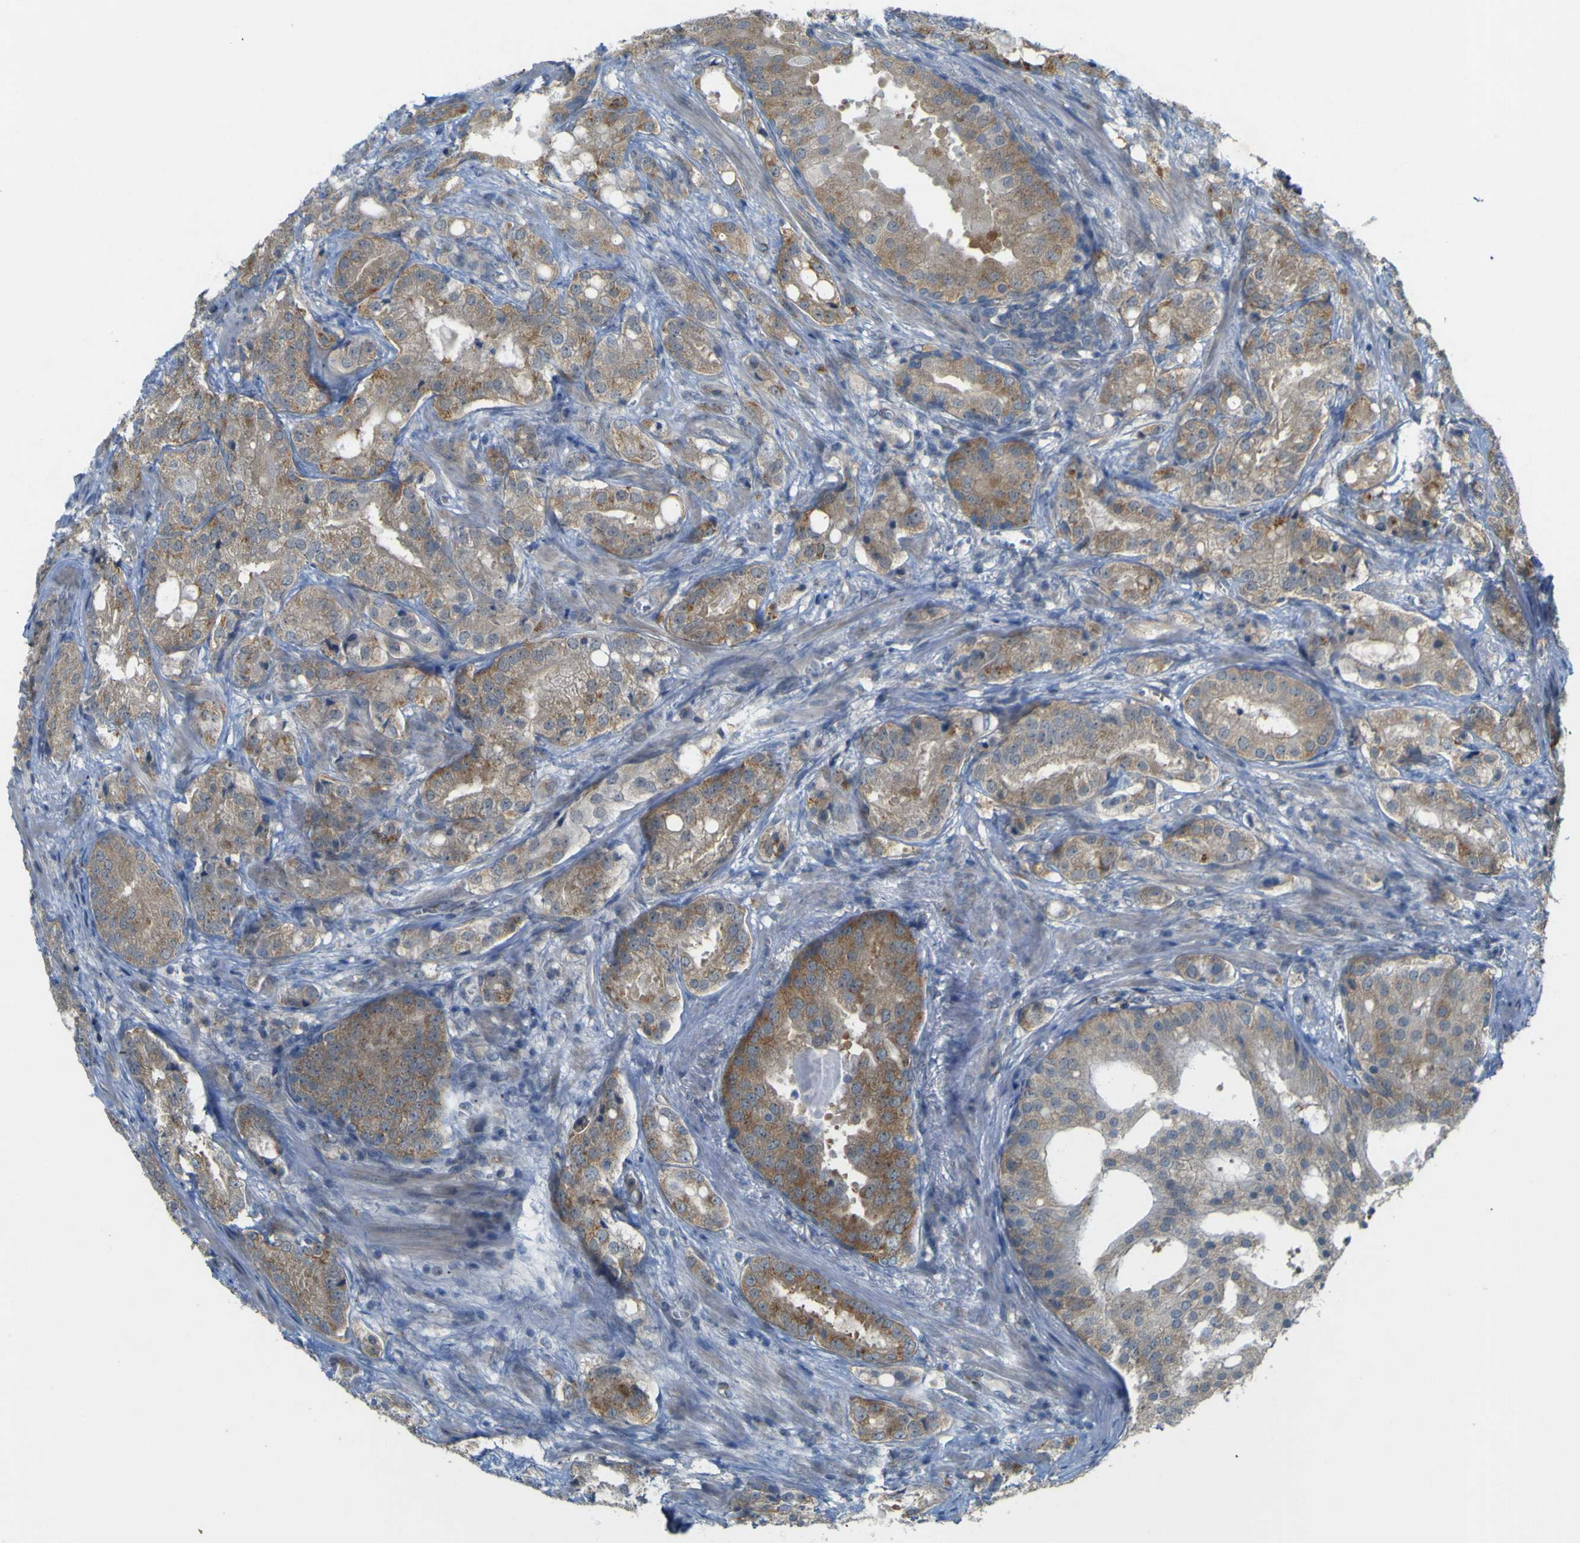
{"staining": {"intensity": "weak", "quantity": "25%-75%", "location": "cytoplasmic/membranous"}, "tissue": "prostate cancer", "cell_type": "Tumor cells", "image_type": "cancer", "snomed": [{"axis": "morphology", "description": "Adenocarcinoma, High grade"}, {"axis": "topography", "description": "Prostate"}], "caption": "Immunohistochemical staining of human prostate cancer (adenocarcinoma (high-grade)) shows low levels of weak cytoplasmic/membranous expression in about 25%-75% of tumor cells. Immunohistochemistry stains the protein in brown and the nuclei are stained blue.", "gene": "IGF2R", "patient": {"sex": "male", "age": 64}}